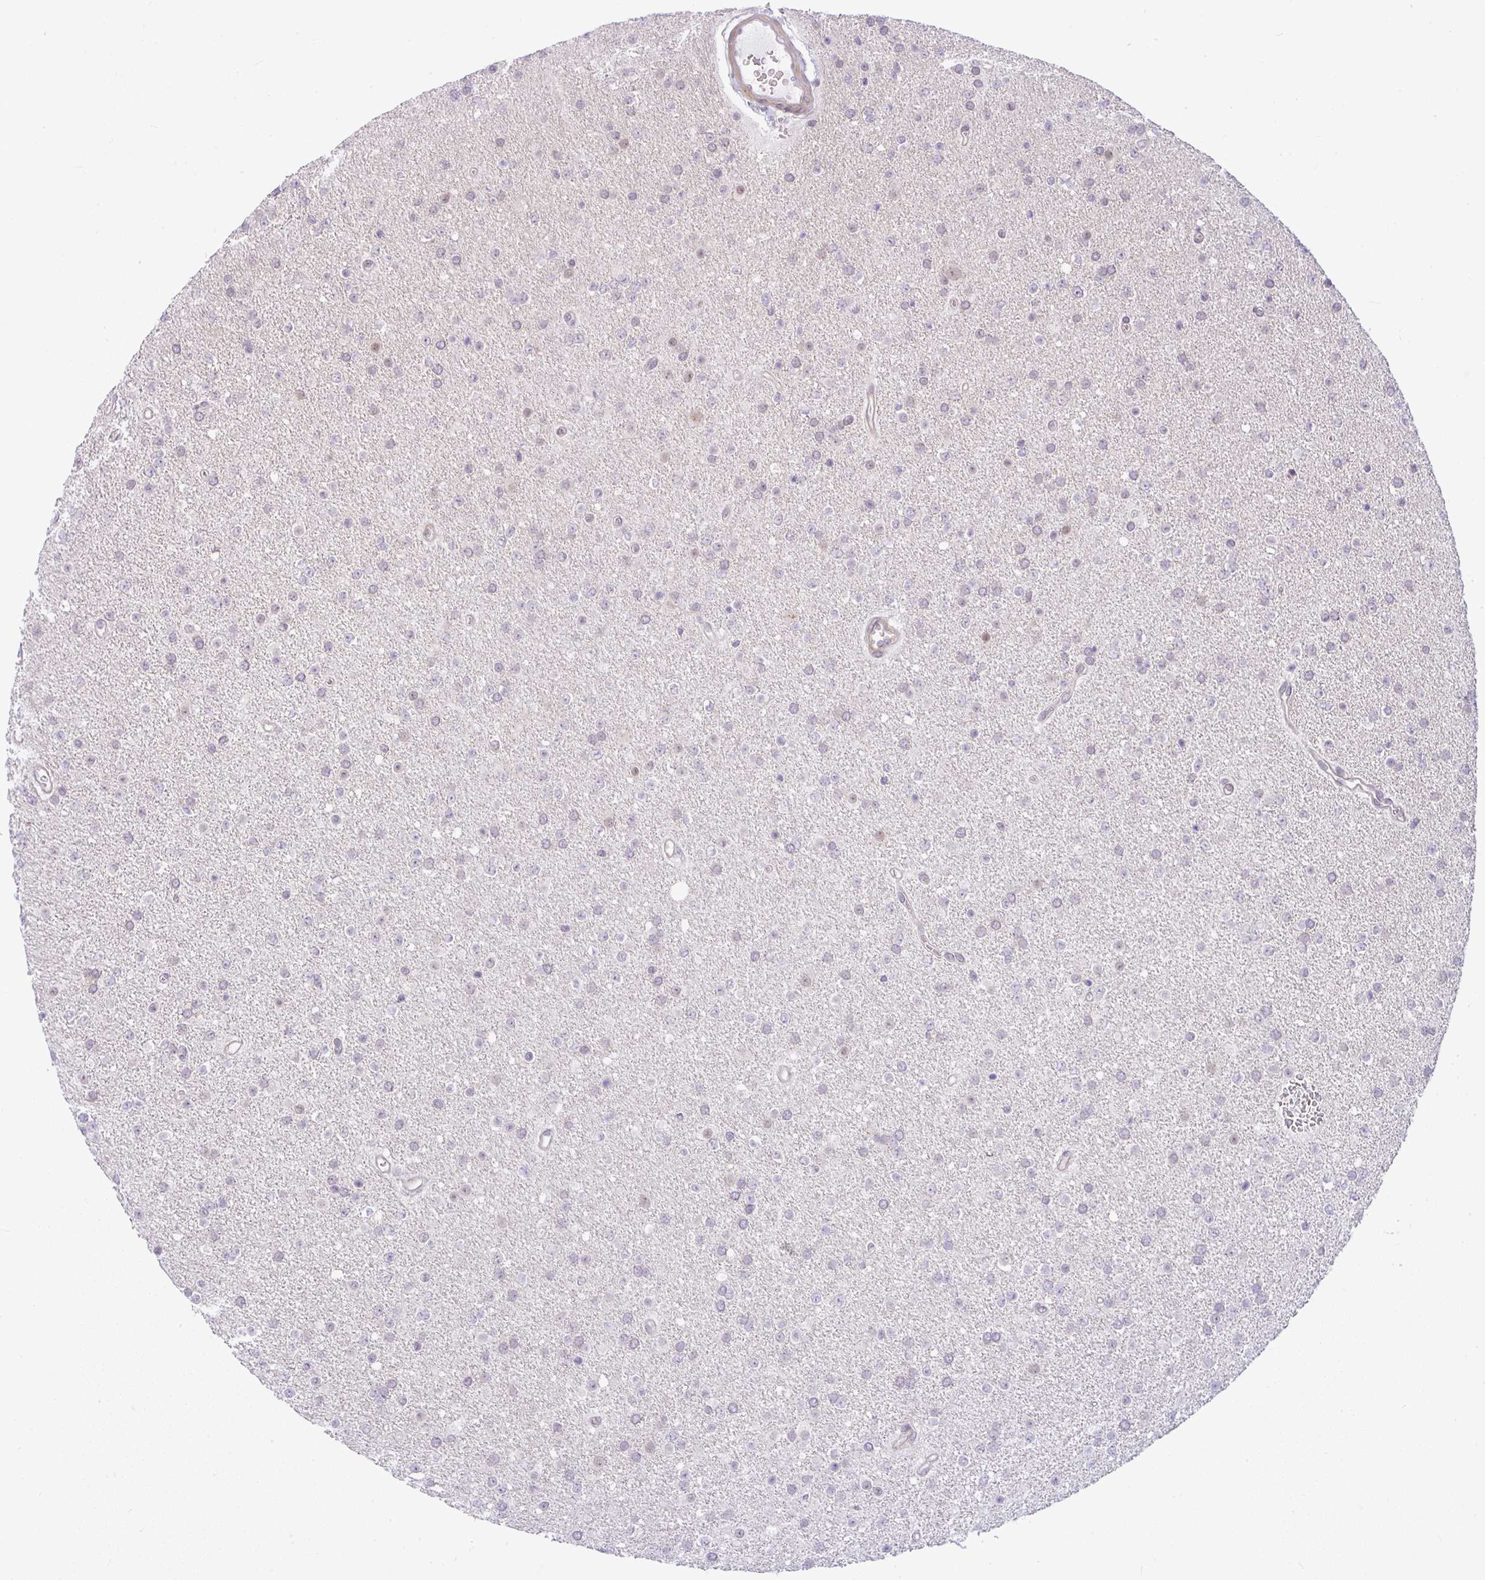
{"staining": {"intensity": "negative", "quantity": "none", "location": "none"}, "tissue": "glioma", "cell_type": "Tumor cells", "image_type": "cancer", "snomed": [{"axis": "morphology", "description": "Glioma, malignant, Low grade"}, {"axis": "topography", "description": "Brain"}], "caption": "Immunohistochemical staining of human glioma shows no significant expression in tumor cells.", "gene": "DZIP1", "patient": {"sex": "female", "age": 34}}